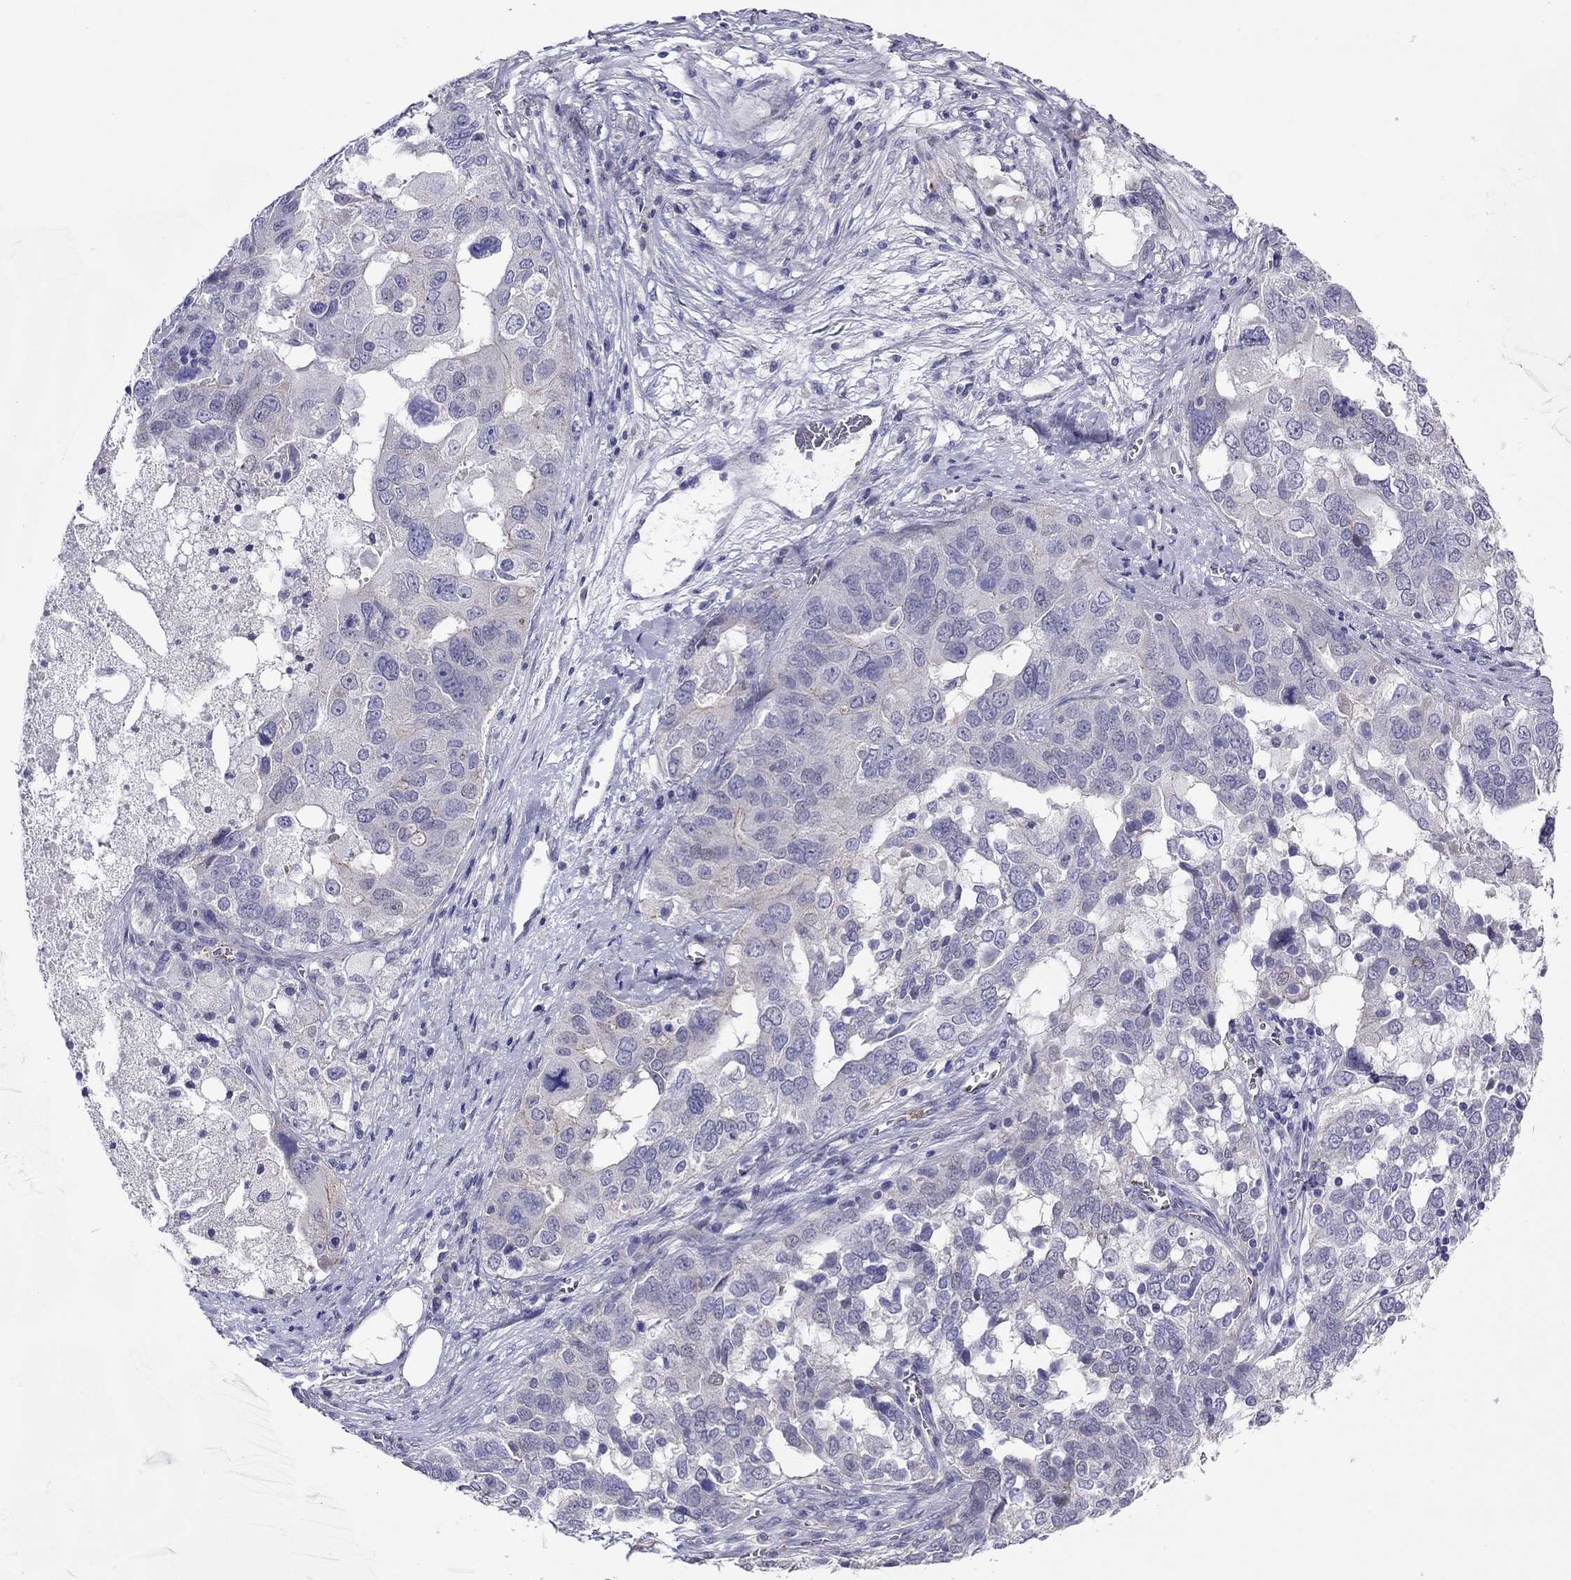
{"staining": {"intensity": "negative", "quantity": "none", "location": "none"}, "tissue": "ovarian cancer", "cell_type": "Tumor cells", "image_type": "cancer", "snomed": [{"axis": "morphology", "description": "Carcinoma, endometroid"}, {"axis": "topography", "description": "Soft tissue"}, {"axis": "topography", "description": "Ovary"}], "caption": "Histopathology image shows no significant protein staining in tumor cells of ovarian cancer.", "gene": "MGAT4C", "patient": {"sex": "female", "age": 52}}